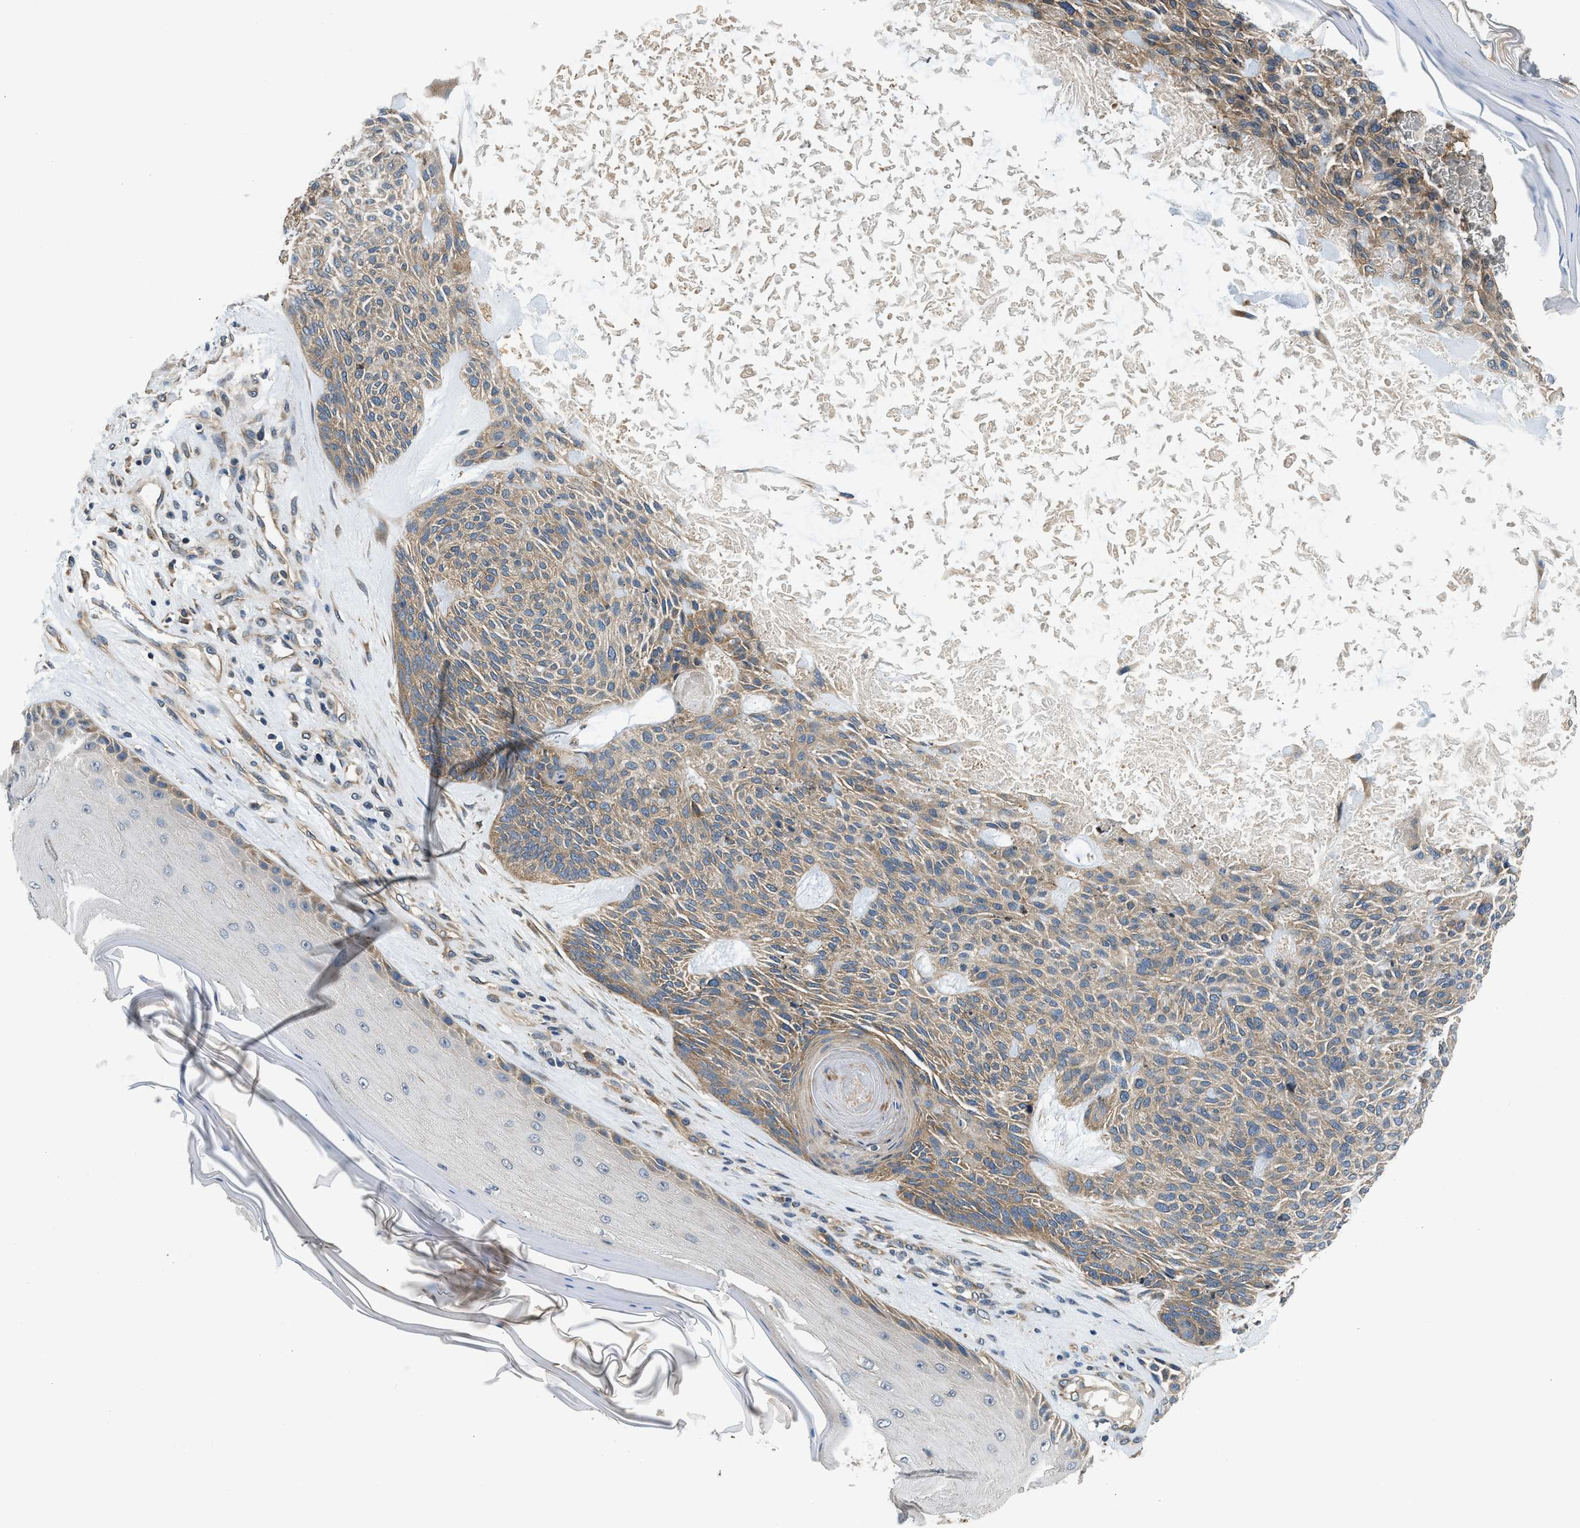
{"staining": {"intensity": "moderate", "quantity": ">75%", "location": "cytoplasmic/membranous"}, "tissue": "skin cancer", "cell_type": "Tumor cells", "image_type": "cancer", "snomed": [{"axis": "morphology", "description": "Basal cell carcinoma"}, {"axis": "topography", "description": "Skin"}], "caption": "Immunohistochemical staining of human skin basal cell carcinoma reveals medium levels of moderate cytoplasmic/membranous positivity in approximately >75% of tumor cells.", "gene": "IL3RA", "patient": {"sex": "male", "age": 55}}